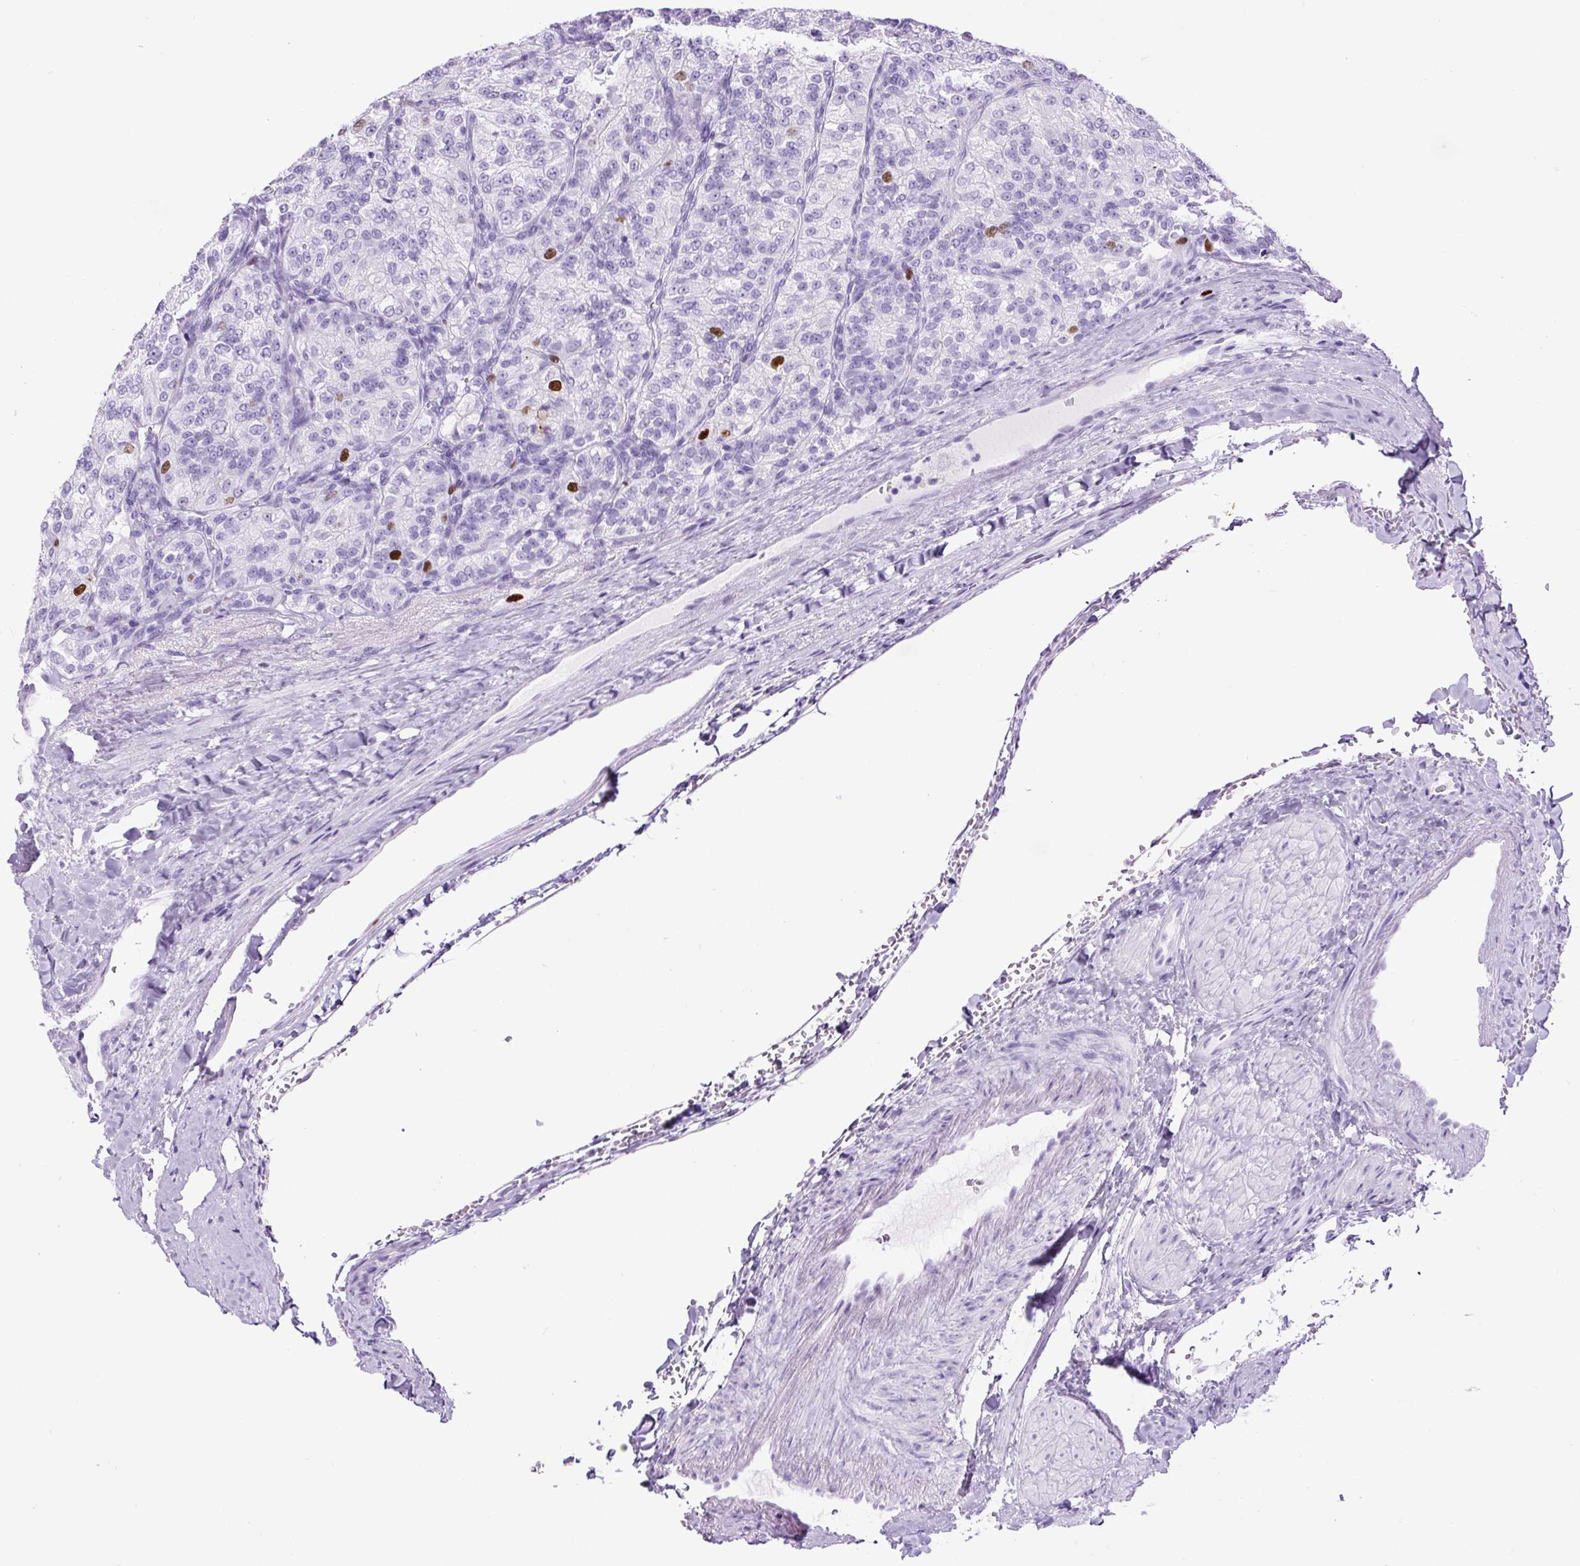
{"staining": {"intensity": "strong", "quantity": "<25%", "location": "nuclear"}, "tissue": "renal cancer", "cell_type": "Tumor cells", "image_type": "cancer", "snomed": [{"axis": "morphology", "description": "Adenocarcinoma, NOS"}, {"axis": "topography", "description": "Kidney"}], "caption": "Immunohistochemical staining of human renal cancer demonstrates medium levels of strong nuclear protein positivity in about <25% of tumor cells.", "gene": "RACGAP1", "patient": {"sex": "female", "age": 63}}